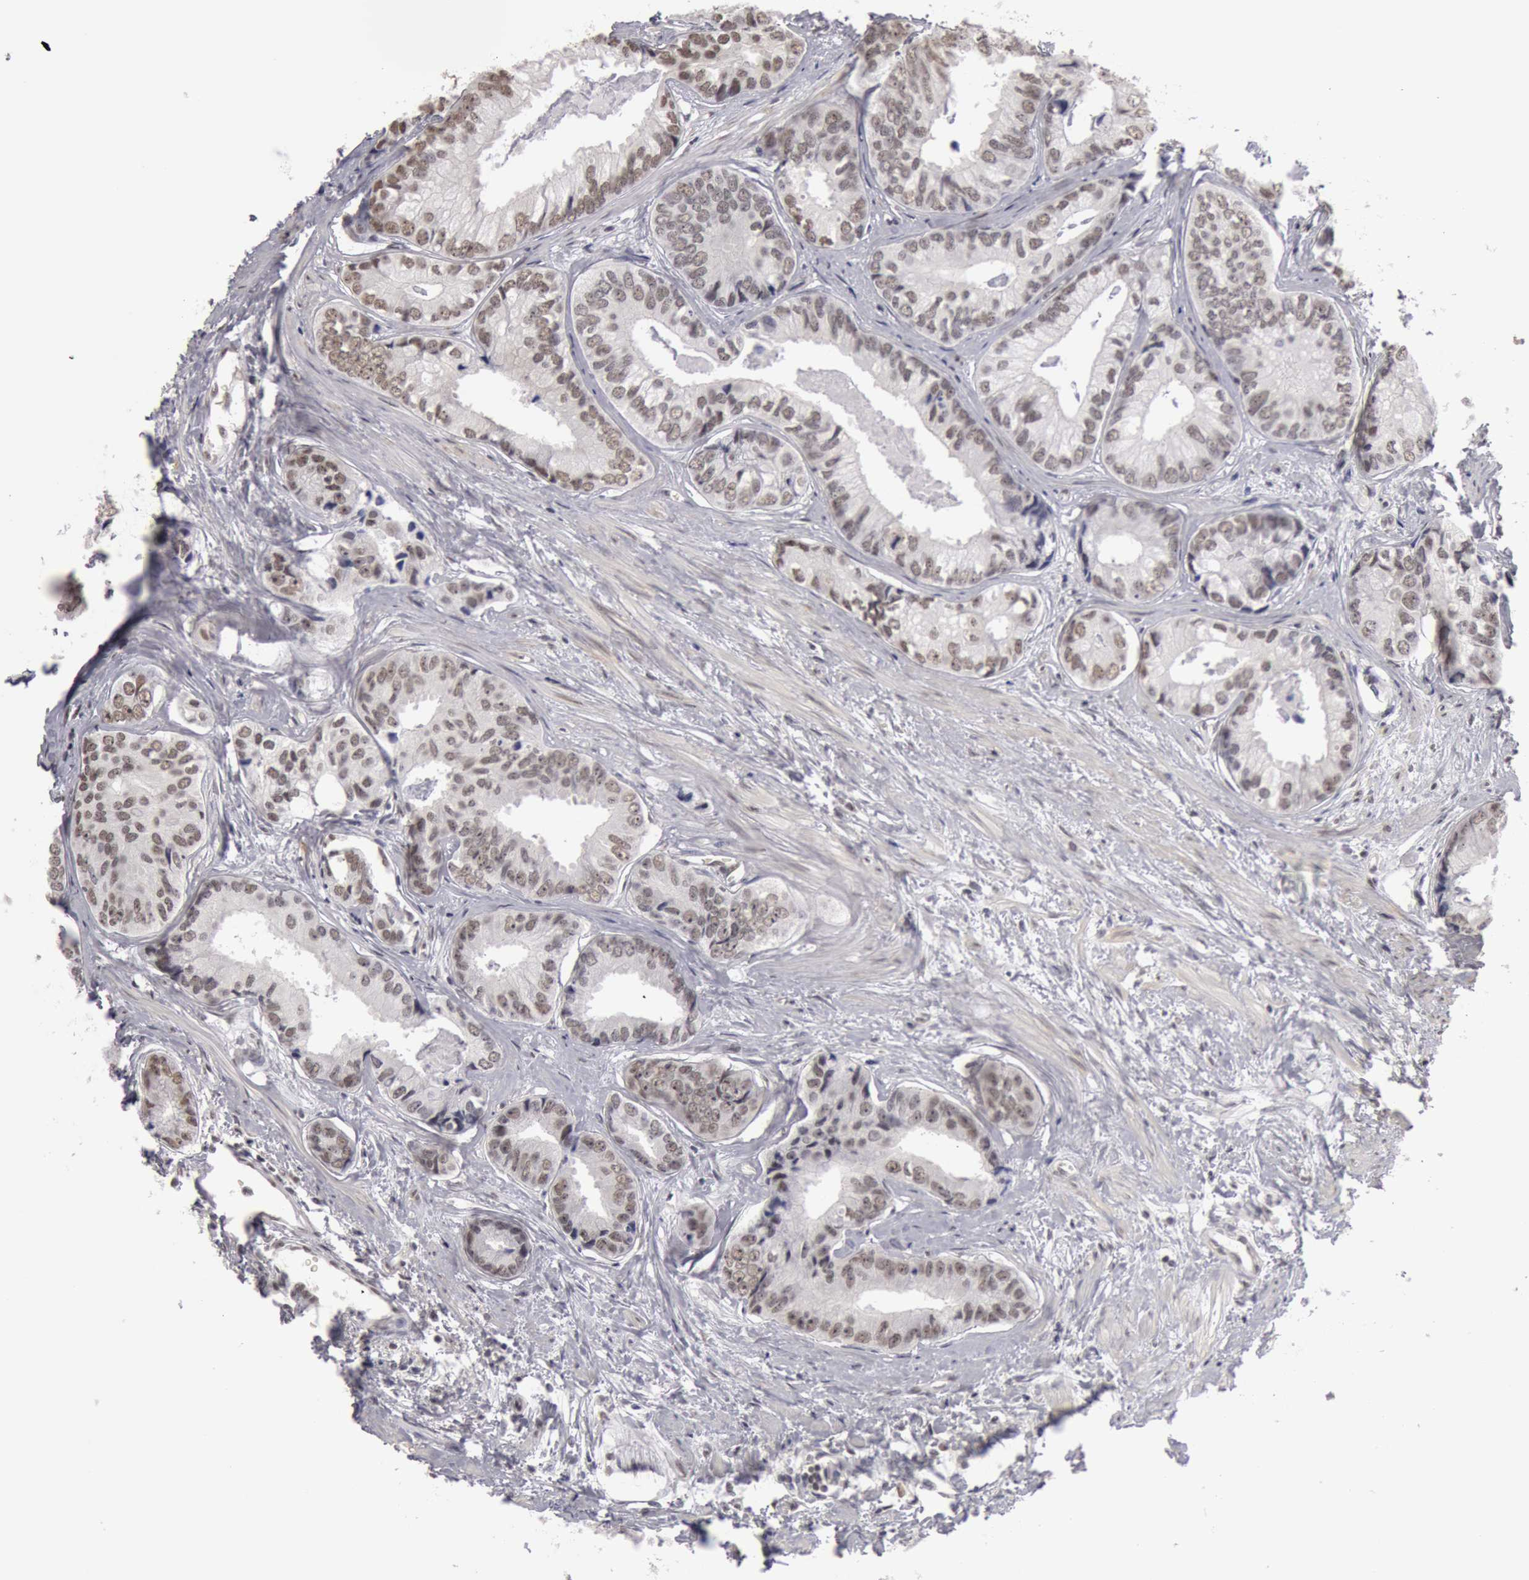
{"staining": {"intensity": "moderate", "quantity": "25%-75%", "location": "nuclear"}, "tissue": "prostate cancer", "cell_type": "Tumor cells", "image_type": "cancer", "snomed": [{"axis": "morphology", "description": "Adenocarcinoma, High grade"}, {"axis": "topography", "description": "Prostate"}], "caption": "IHC photomicrograph of human prostate cancer stained for a protein (brown), which displays medium levels of moderate nuclear staining in about 25%-75% of tumor cells.", "gene": "ESS2", "patient": {"sex": "male", "age": 56}}